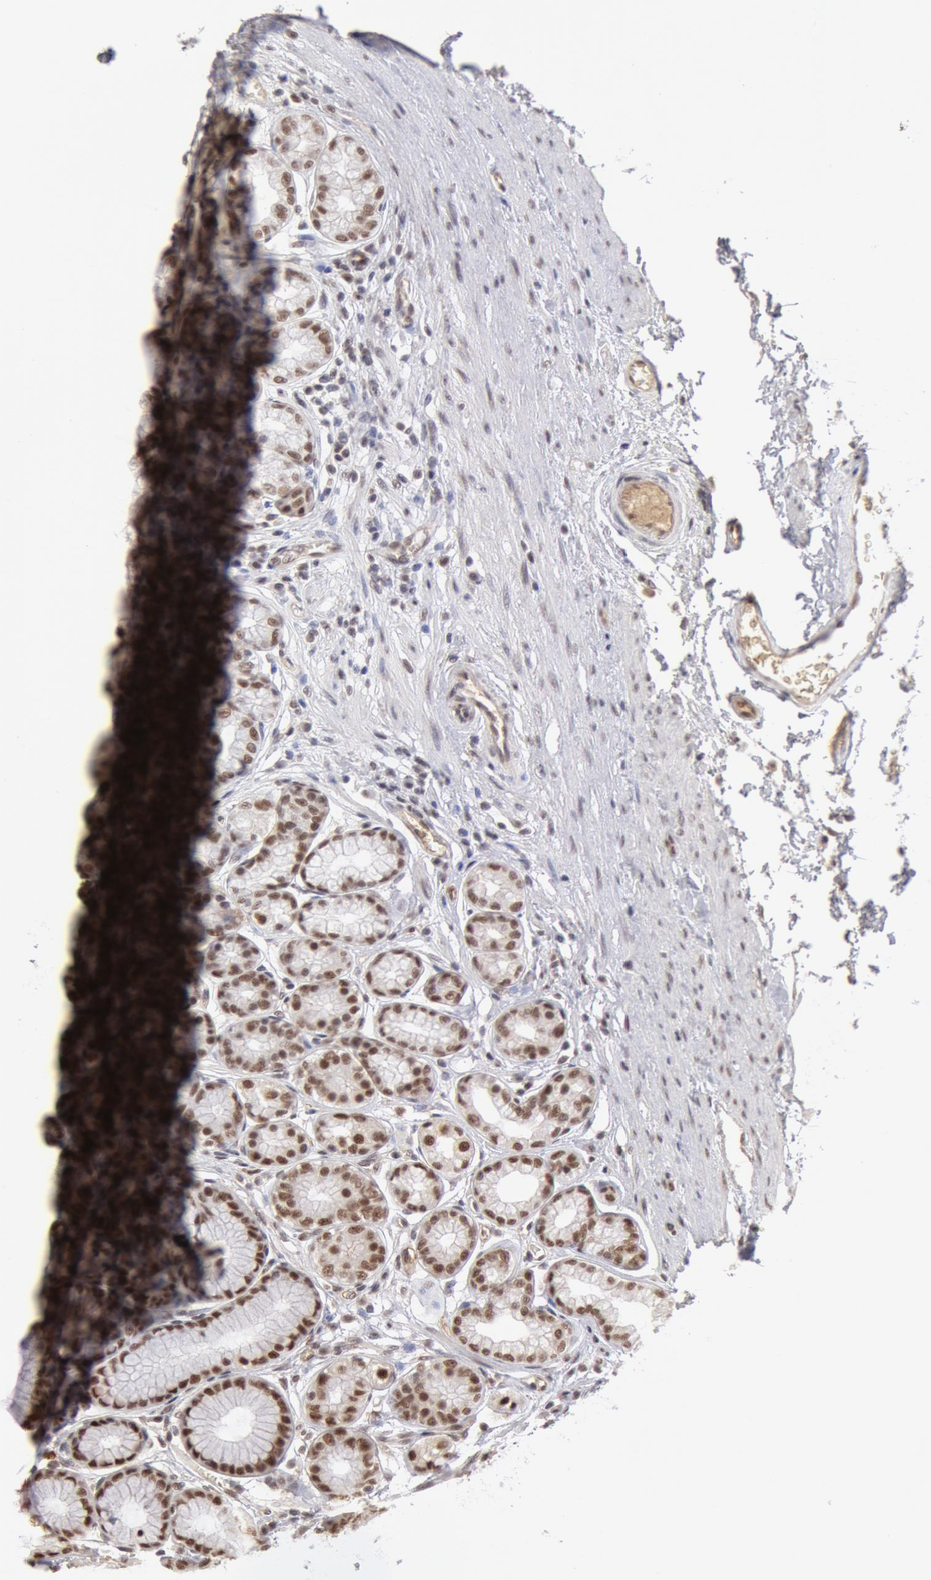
{"staining": {"intensity": "moderate", "quantity": ">75%", "location": "nuclear"}, "tissue": "stomach", "cell_type": "Glandular cells", "image_type": "normal", "snomed": [{"axis": "morphology", "description": "Normal tissue, NOS"}, {"axis": "topography", "description": "Stomach"}, {"axis": "topography", "description": "Stomach, lower"}], "caption": "This image reveals IHC staining of unremarkable human stomach, with medium moderate nuclear positivity in about >75% of glandular cells.", "gene": "PPP4R3B", "patient": {"sex": "male", "age": 76}}